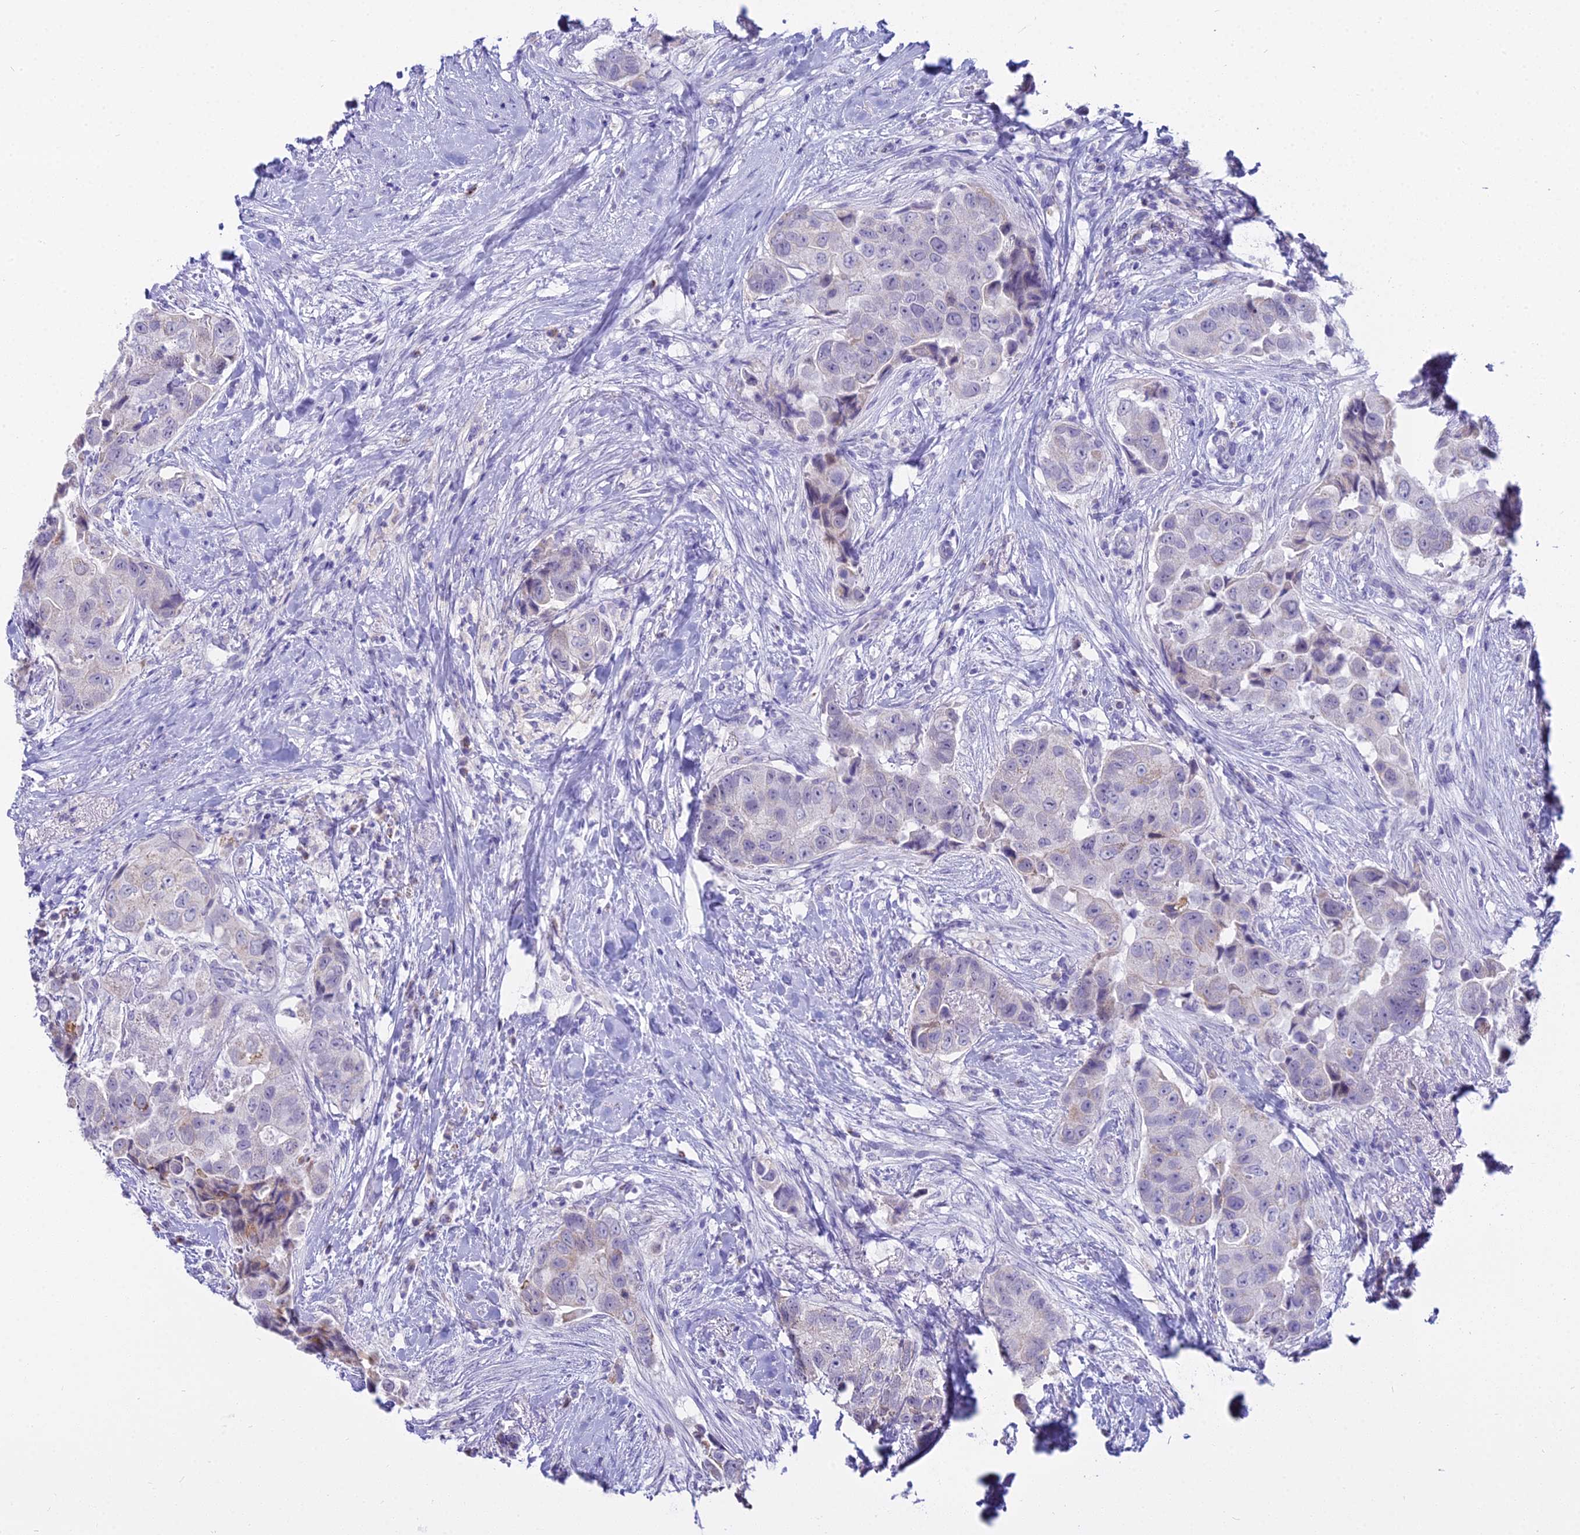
{"staining": {"intensity": "negative", "quantity": "none", "location": "none"}, "tissue": "breast cancer", "cell_type": "Tumor cells", "image_type": "cancer", "snomed": [{"axis": "morphology", "description": "Normal tissue, NOS"}, {"axis": "morphology", "description": "Duct carcinoma"}, {"axis": "topography", "description": "Breast"}], "caption": "Human invasive ductal carcinoma (breast) stained for a protein using immunohistochemistry (IHC) reveals no staining in tumor cells.", "gene": "CGB2", "patient": {"sex": "female", "age": 62}}